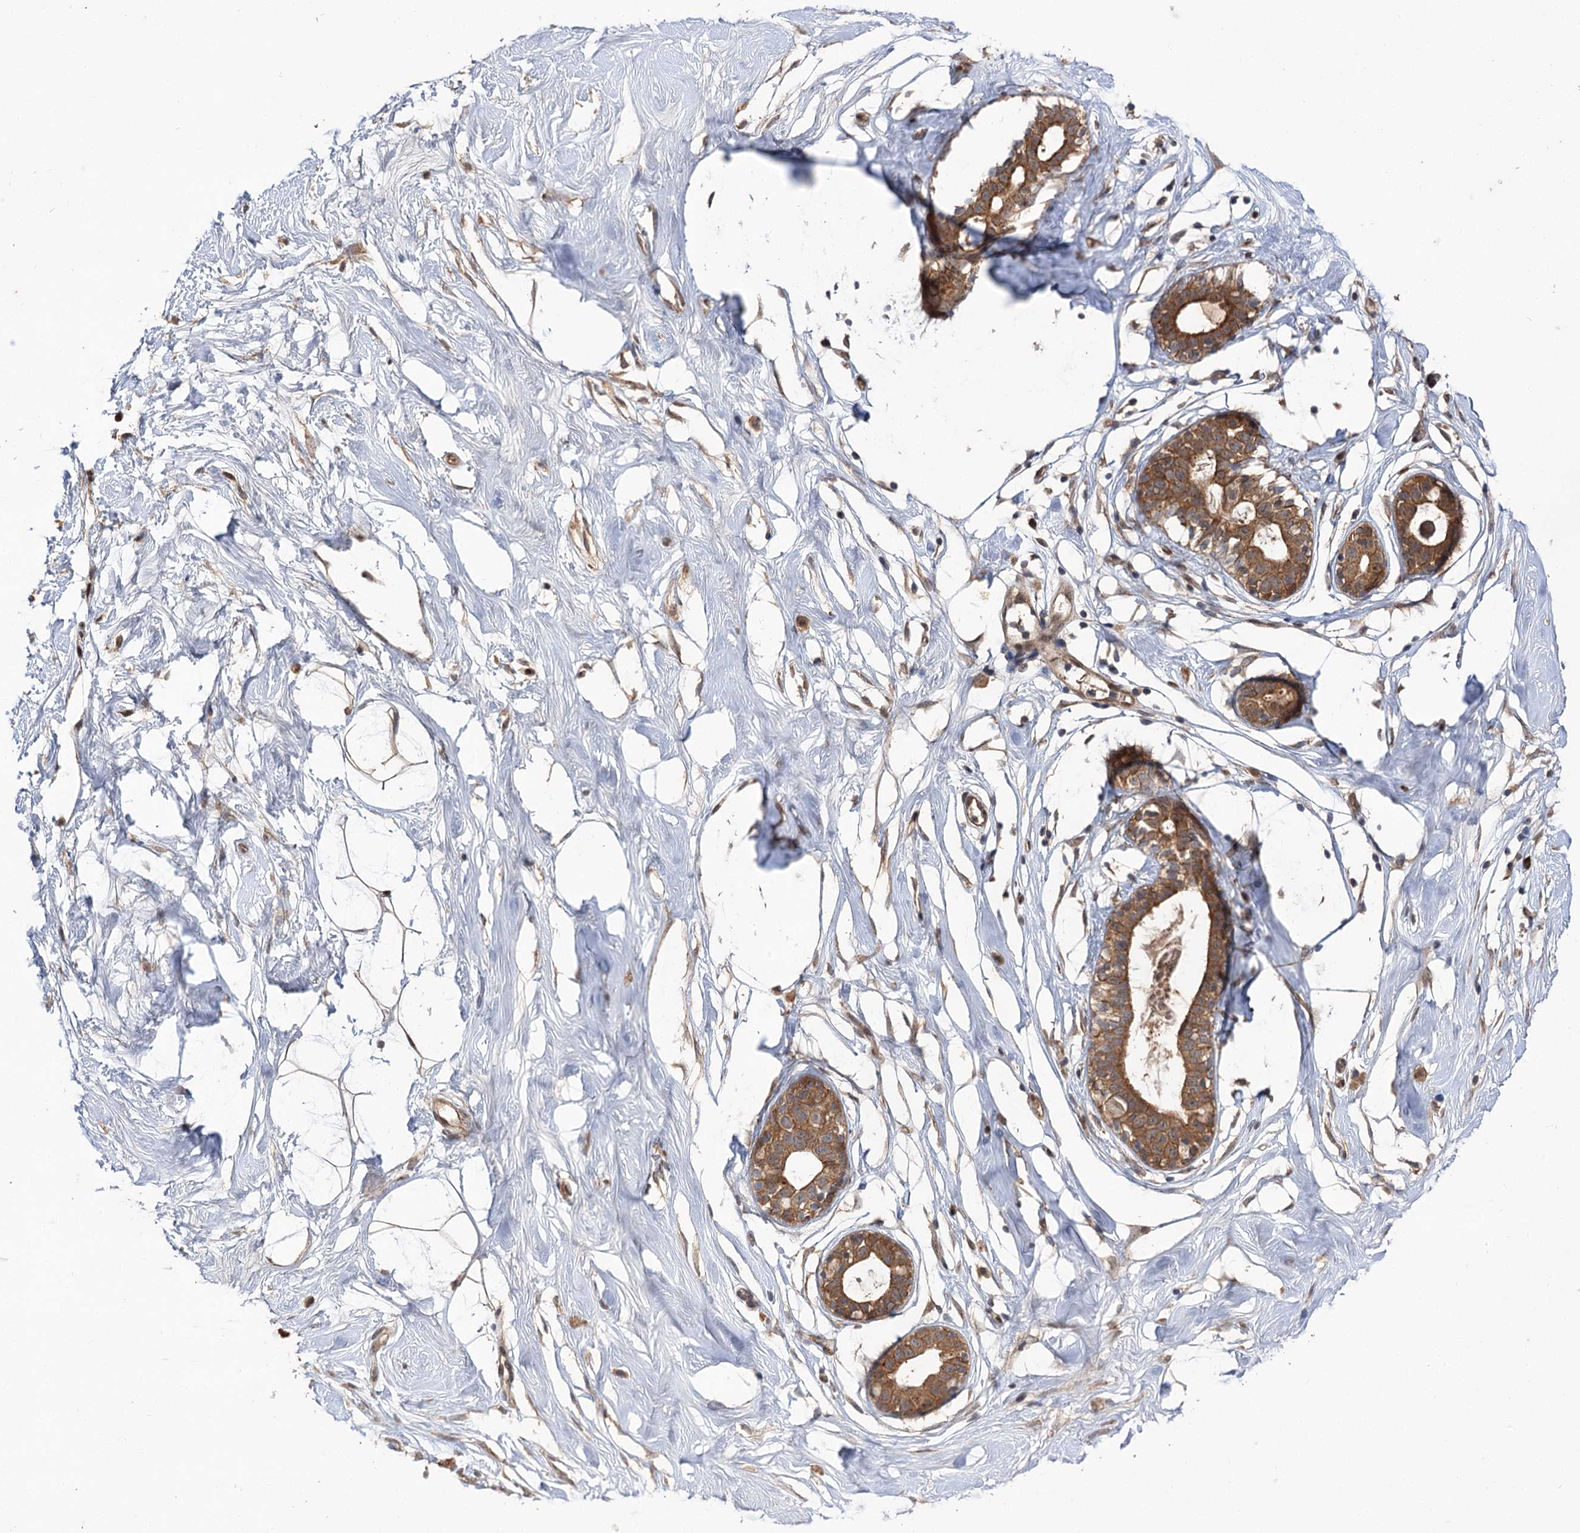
{"staining": {"intensity": "moderate", "quantity": ">75%", "location": "cytoplasmic/membranous"}, "tissue": "breast", "cell_type": "Adipocytes", "image_type": "normal", "snomed": [{"axis": "morphology", "description": "Normal tissue, NOS"}, {"axis": "morphology", "description": "Adenoma, NOS"}, {"axis": "topography", "description": "Breast"}], "caption": "This histopathology image exhibits immunohistochemistry (IHC) staining of unremarkable human breast, with medium moderate cytoplasmic/membranous staining in about >75% of adipocytes.", "gene": "FBXW8", "patient": {"sex": "female", "age": 23}}